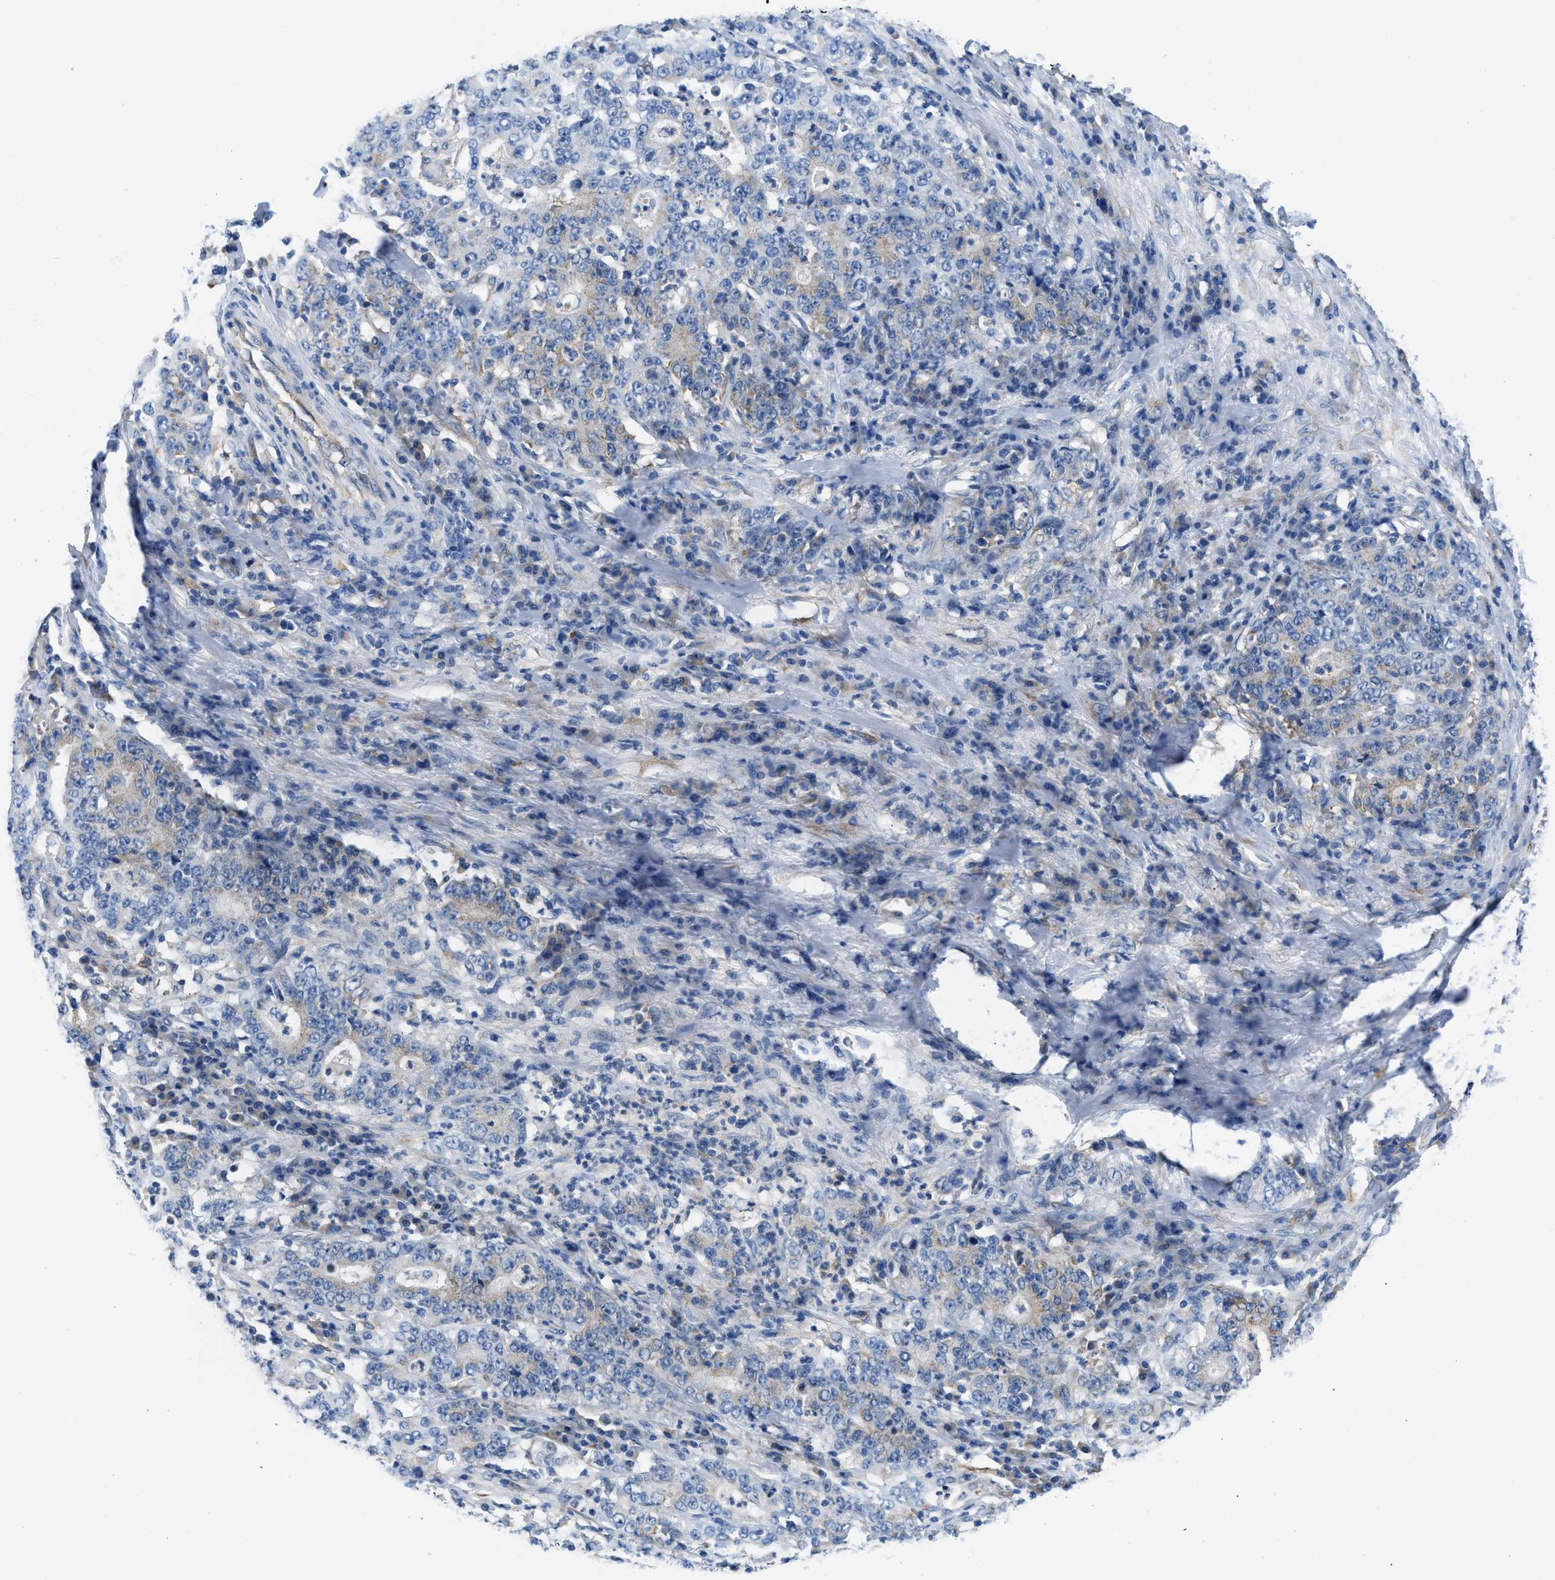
{"staining": {"intensity": "moderate", "quantity": "<25%", "location": "cytoplasmic/membranous"}, "tissue": "stomach cancer", "cell_type": "Tumor cells", "image_type": "cancer", "snomed": [{"axis": "morphology", "description": "Normal tissue, NOS"}, {"axis": "morphology", "description": "Adenocarcinoma, NOS"}, {"axis": "topography", "description": "Stomach, upper"}, {"axis": "topography", "description": "Stomach"}], "caption": "Tumor cells show moderate cytoplasmic/membranous expression in about <25% of cells in stomach cancer (adenocarcinoma).", "gene": "BNC2", "patient": {"sex": "male", "age": 59}}